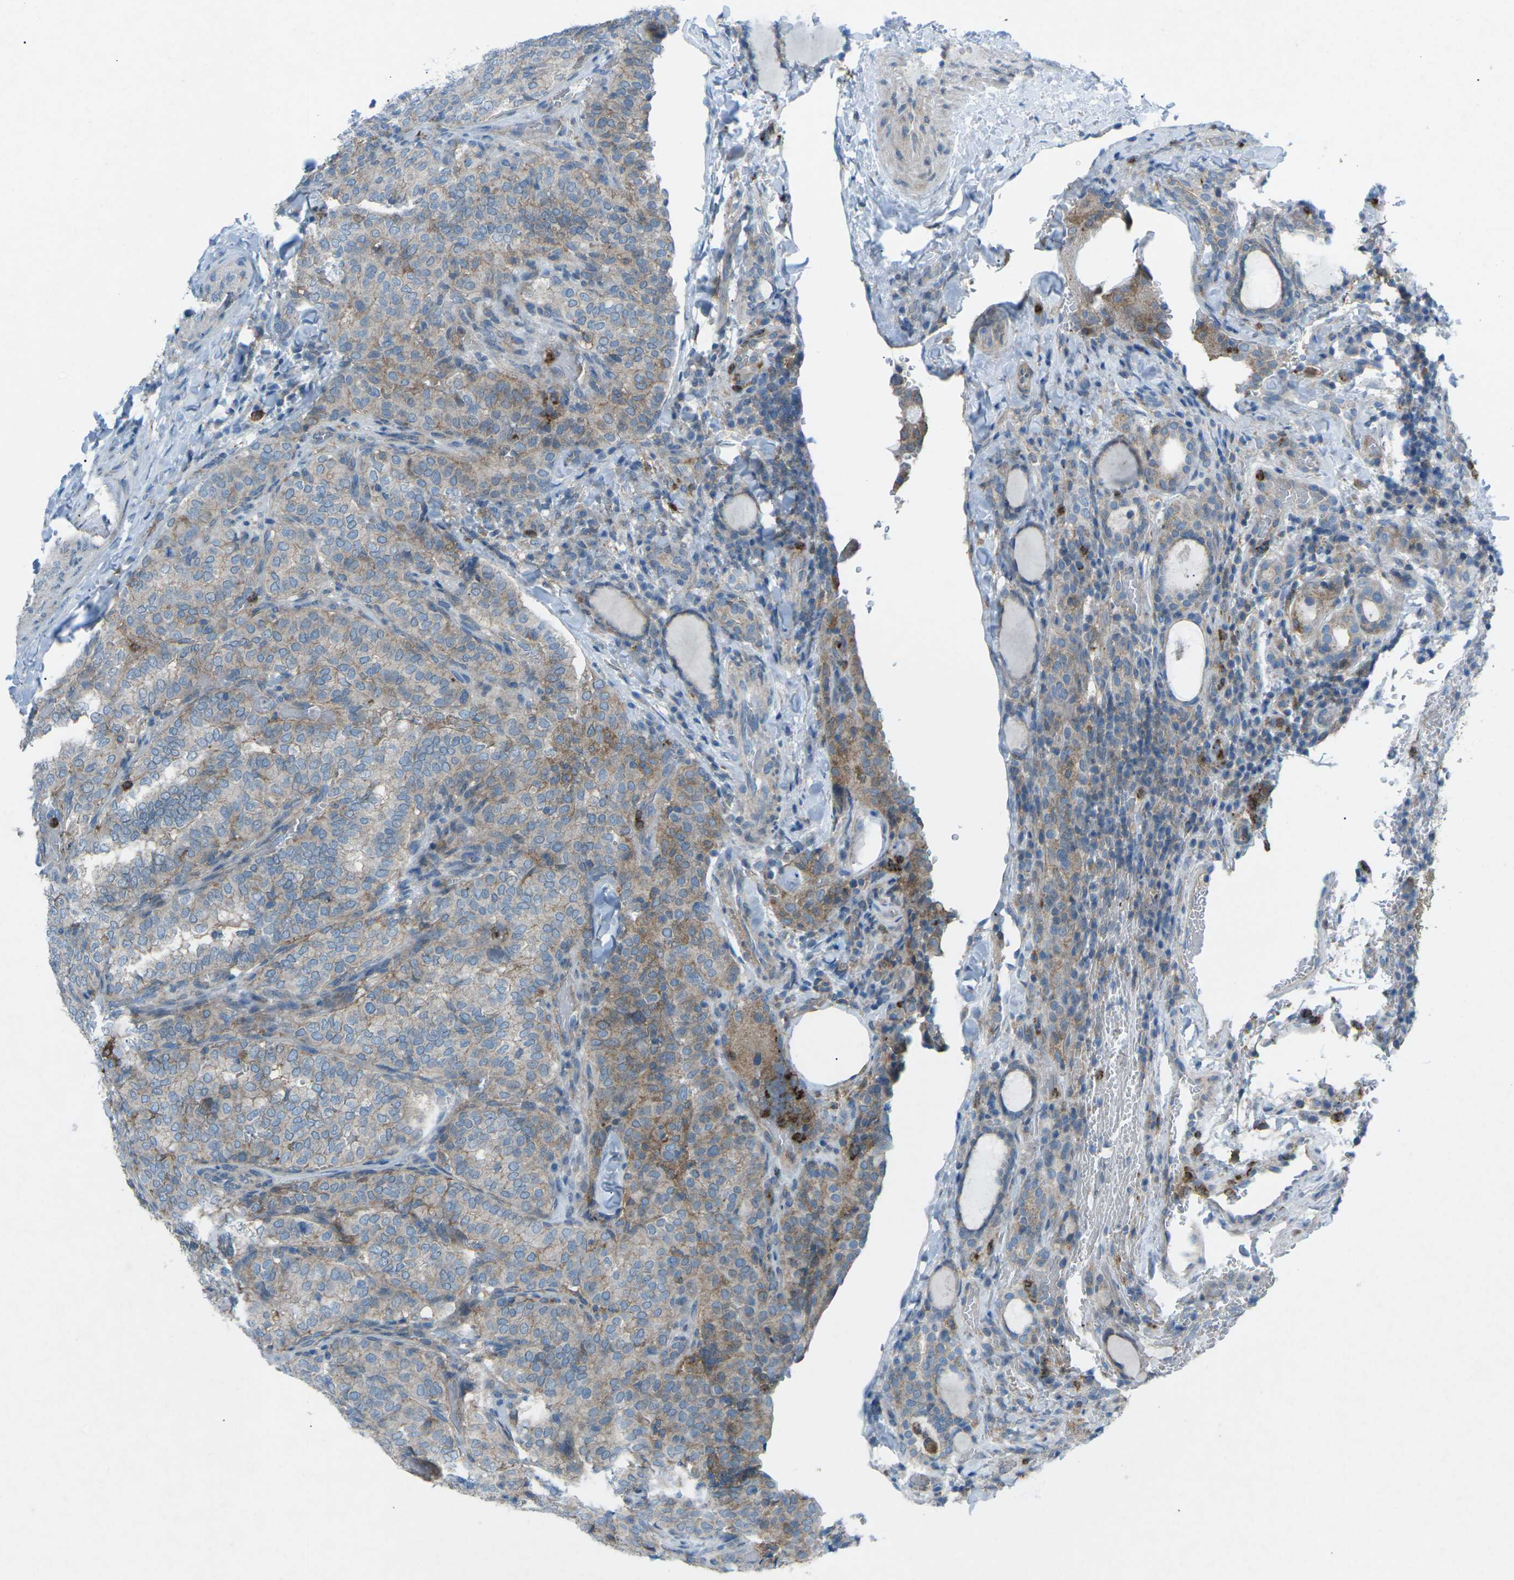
{"staining": {"intensity": "moderate", "quantity": "25%-75%", "location": "cytoplasmic/membranous"}, "tissue": "thyroid cancer", "cell_type": "Tumor cells", "image_type": "cancer", "snomed": [{"axis": "morphology", "description": "Normal tissue, NOS"}, {"axis": "morphology", "description": "Papillary adenocarcinoma, NOS"}, {"axis": "topography", "description": "Thyroid gland"}], "caption": "This photomicrograph demonstrates papillary adenocarcinoma (thyroid) stained with immunohistochemistry (IHC) to label a protein in brown. The cytoplasmic/membranous of tumor cells show moderate positivity for the protein. Nuclei are counter-stained blue.", "gene": "STK11", "patient": {"sex": "female", "age": 30}}